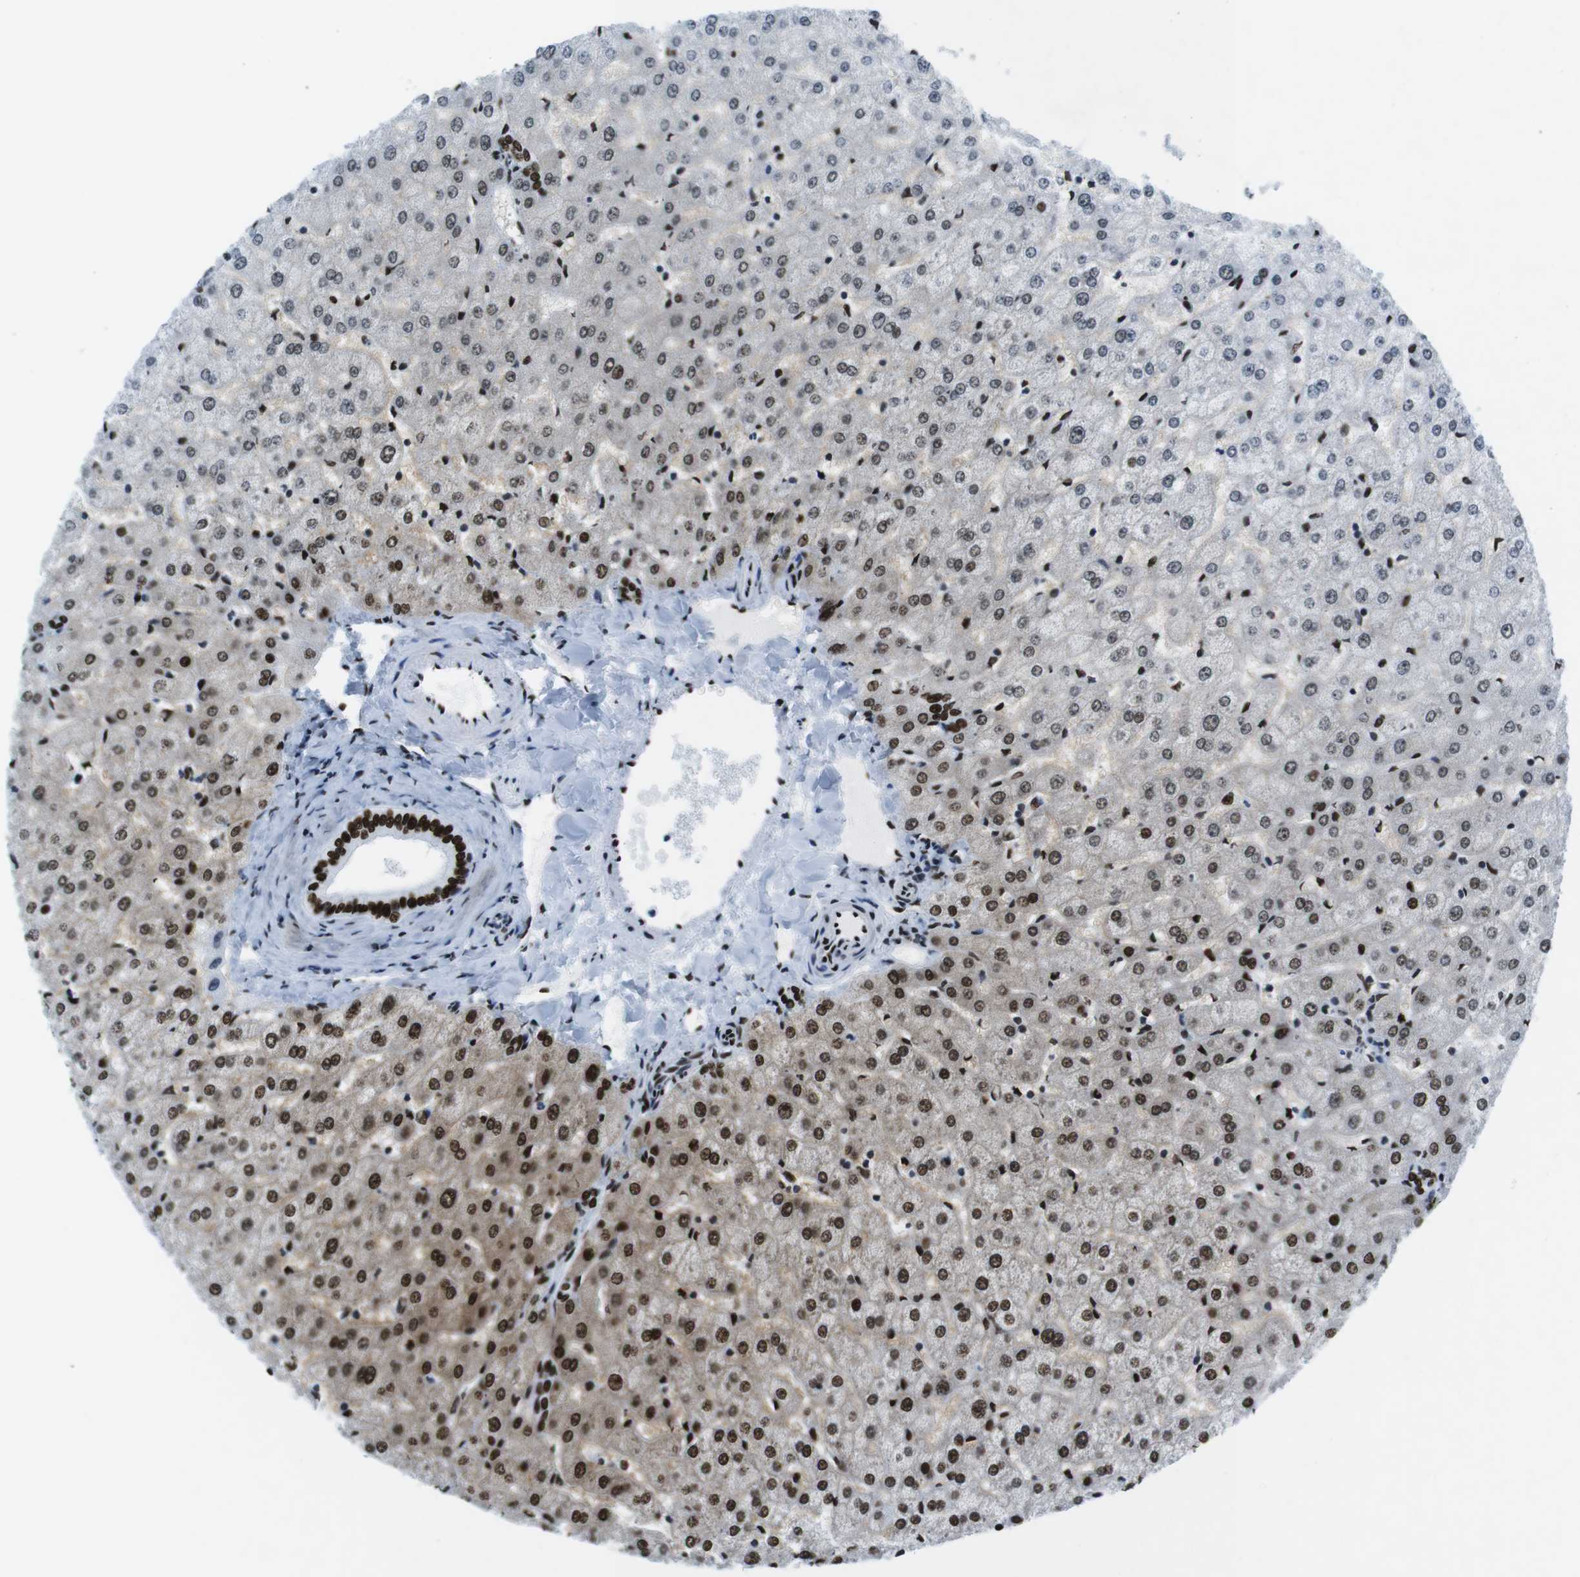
{"staining": {"intensity": "strong", "quantity": ">75%", "location": "nuclear"}, "tissue": "liver", "cell_type": "Cholangiocytes", "image_type": "normal", "snomed": [{"axis": "morphology", "description": "Normal tissue, NOS"}, {"axis": "morphology", "description": "Fibrosis, NOS"}, {"axis": "topography", "description": "Liver"}], "caption": "IHC micrograph of normal liver stained for a protein (brown), which exhibits high levels of strong nuclear positivity in approximately >75% of cholangiocytes.", "gene": "CITED2", "patient": {"sex": "female", "age": 29}}